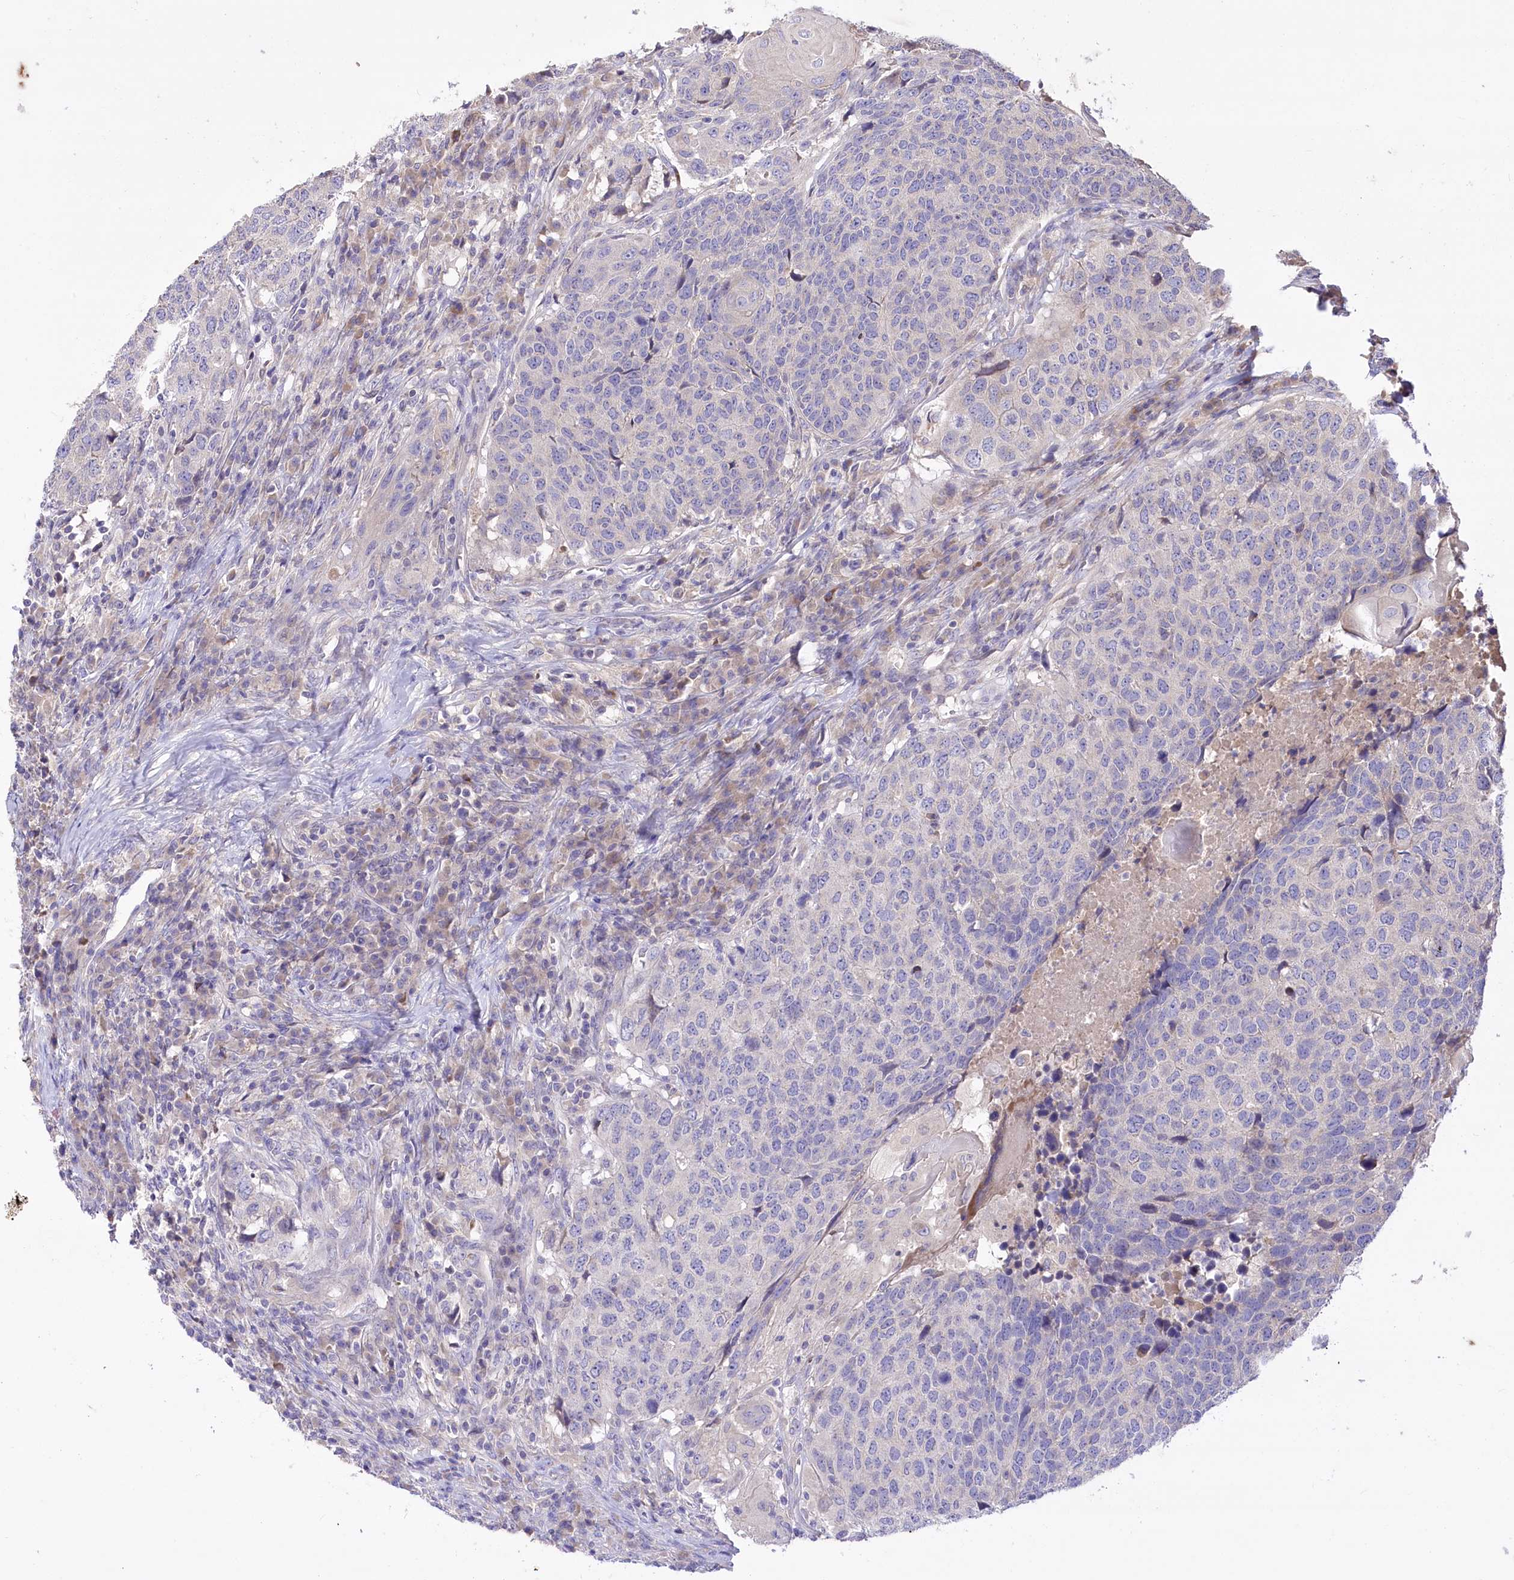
{"staining": {"intensity": "negative", "quantity": "none", "location": "none"}, "tissue": "head and neck cancer", "cell_type": "Tumor cells", "image_type": "cancer", "snomed": [{"axis": "morphology", "description": "Squamous cell carcinoma, NOS"}, {"axis": "topography", "description": "Head-Neck"}], "caption": "Protein analysis of head and neck cancer (squamous cell carcinoma) reveals no significant expression in tumor cells.", "gene": "PBLD", "patient": {"sex": "male", "age": 66}}